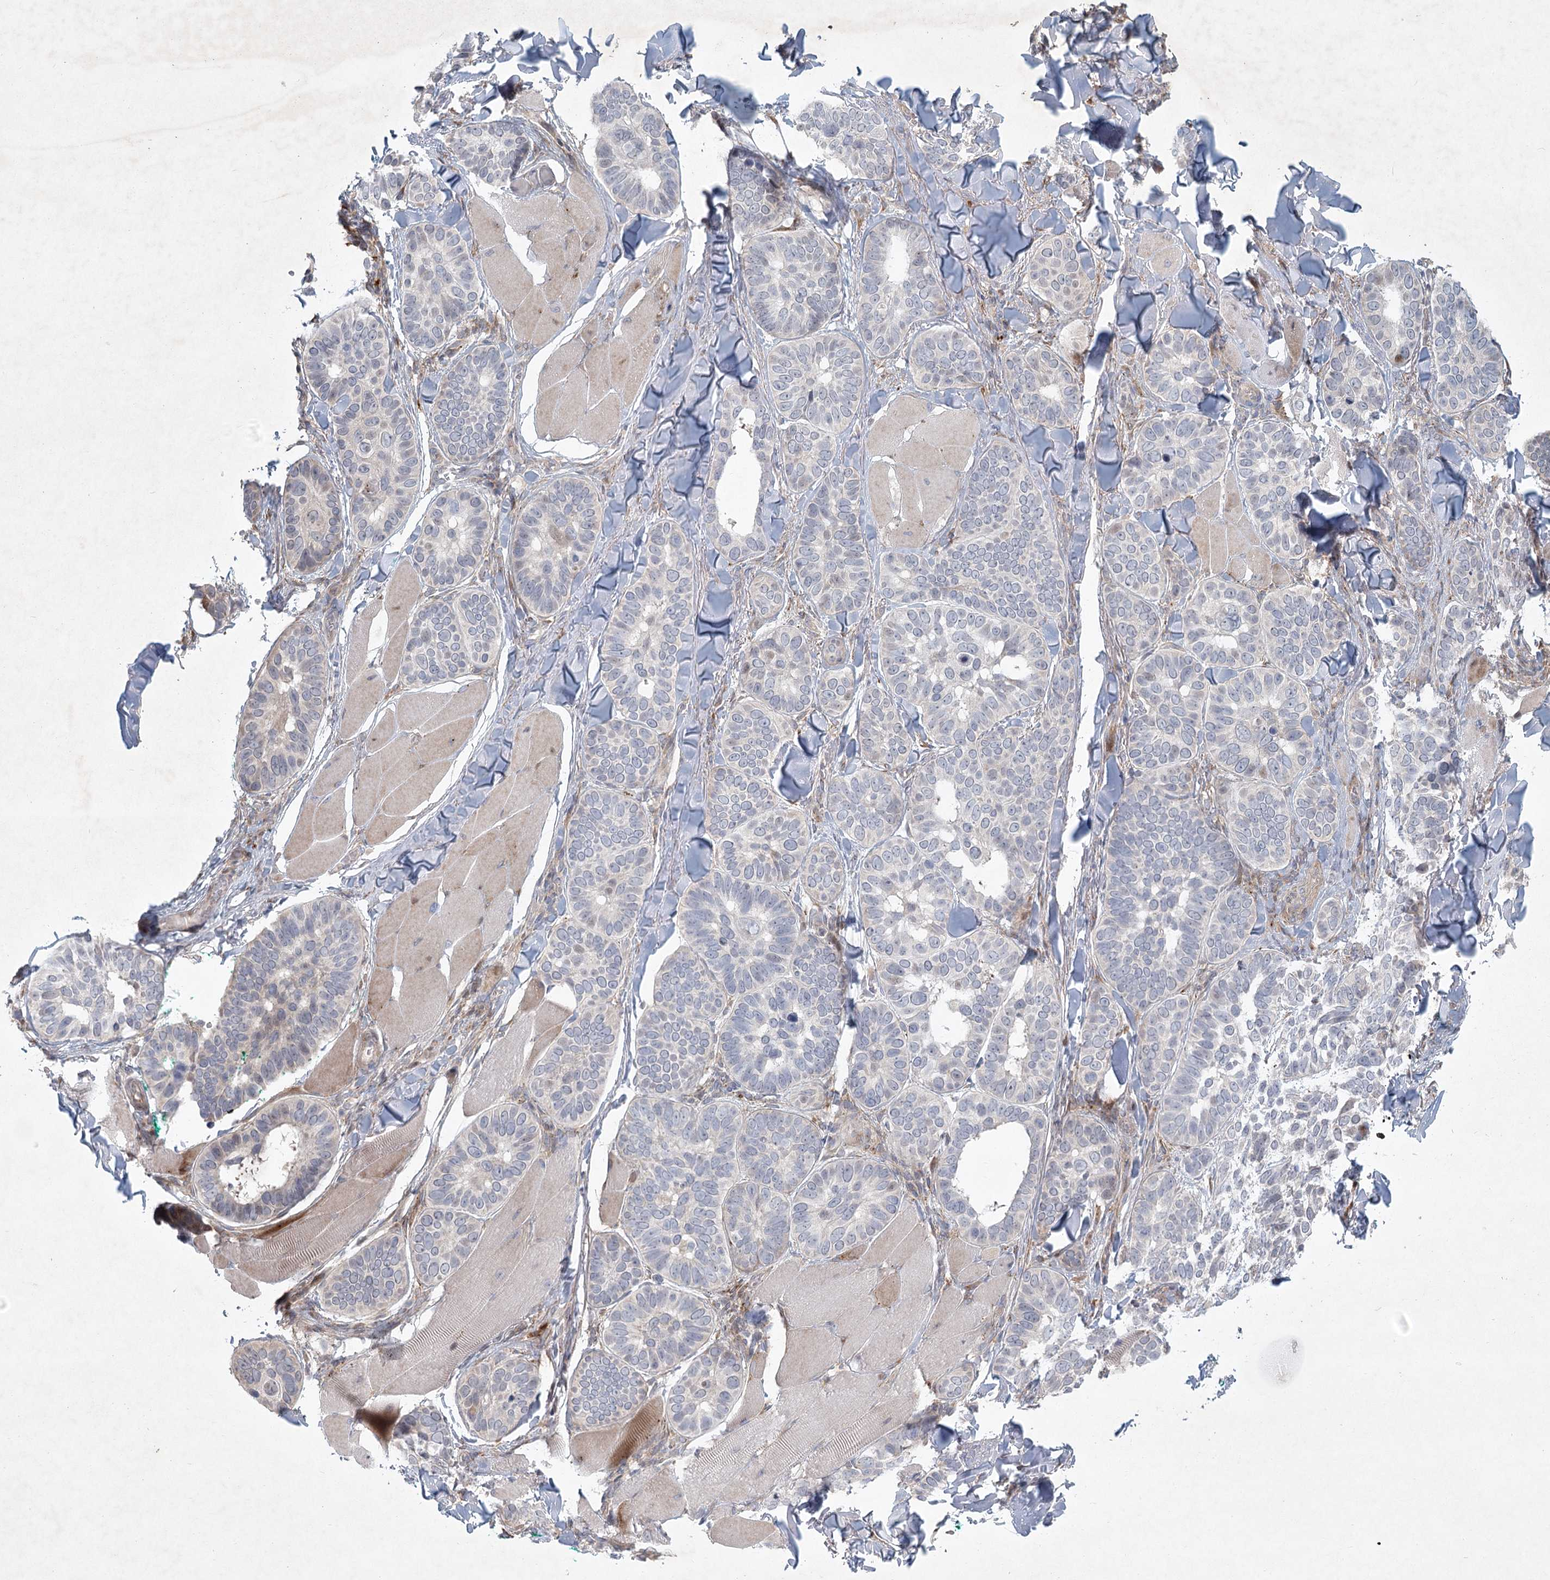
{"staining": {"intensity": "negative", "quantity": "none", "location": "none"}, "tissue": "skin cancer", "cell_type": "Tumor cells", "image_type": "cancer", "snomed": [{"axis": "morphology", "description": "Basal cell carcinoma"}, {"axis": "topography", "description": "Skin"}], "caption": "The histopathology image demonstrates no staining of tumor cells in skin basal cell carcinoma.", "gene": "FAM110C", "patient": {"sex": "male", "age": 62}}